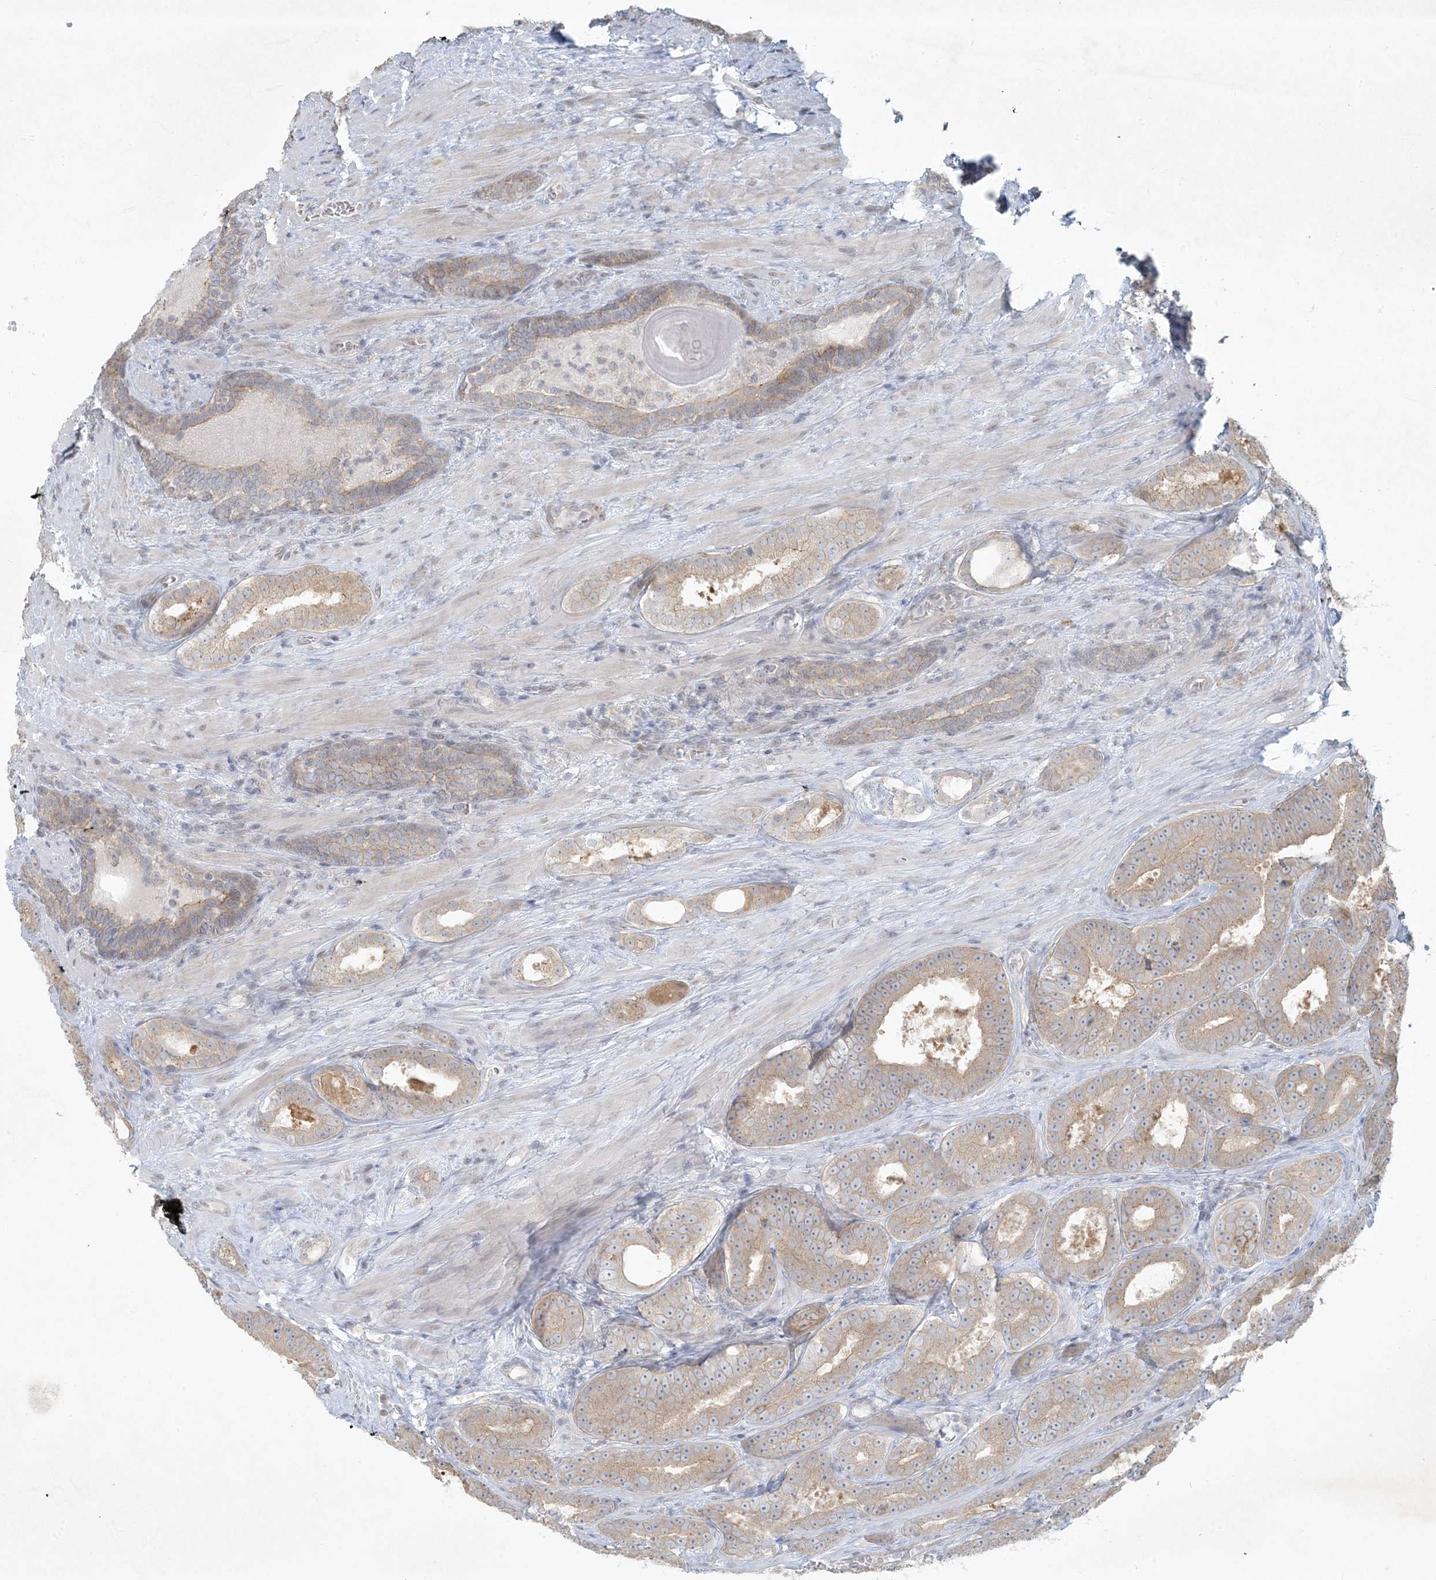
{"staining": {"intensity": "weak", "quantity": ">75%", "location": "cytoplasmic/membranous"}, "tissue": "prostate cancer", "cell_type": "Tumor cells", "image_type": "cancer", "snomed": [{"axis": "morphology", "description": "Adenocarcinoma, High grade"}, {"axis": "topography", "description": "Prostate"}], "caption": "Human prostate adenocarcinoma (high-grade) stained with a protein marker shows weak staining in tumor cells.", "gene": "BCORL1", "patient": {"sex": "male", "age": 66}}